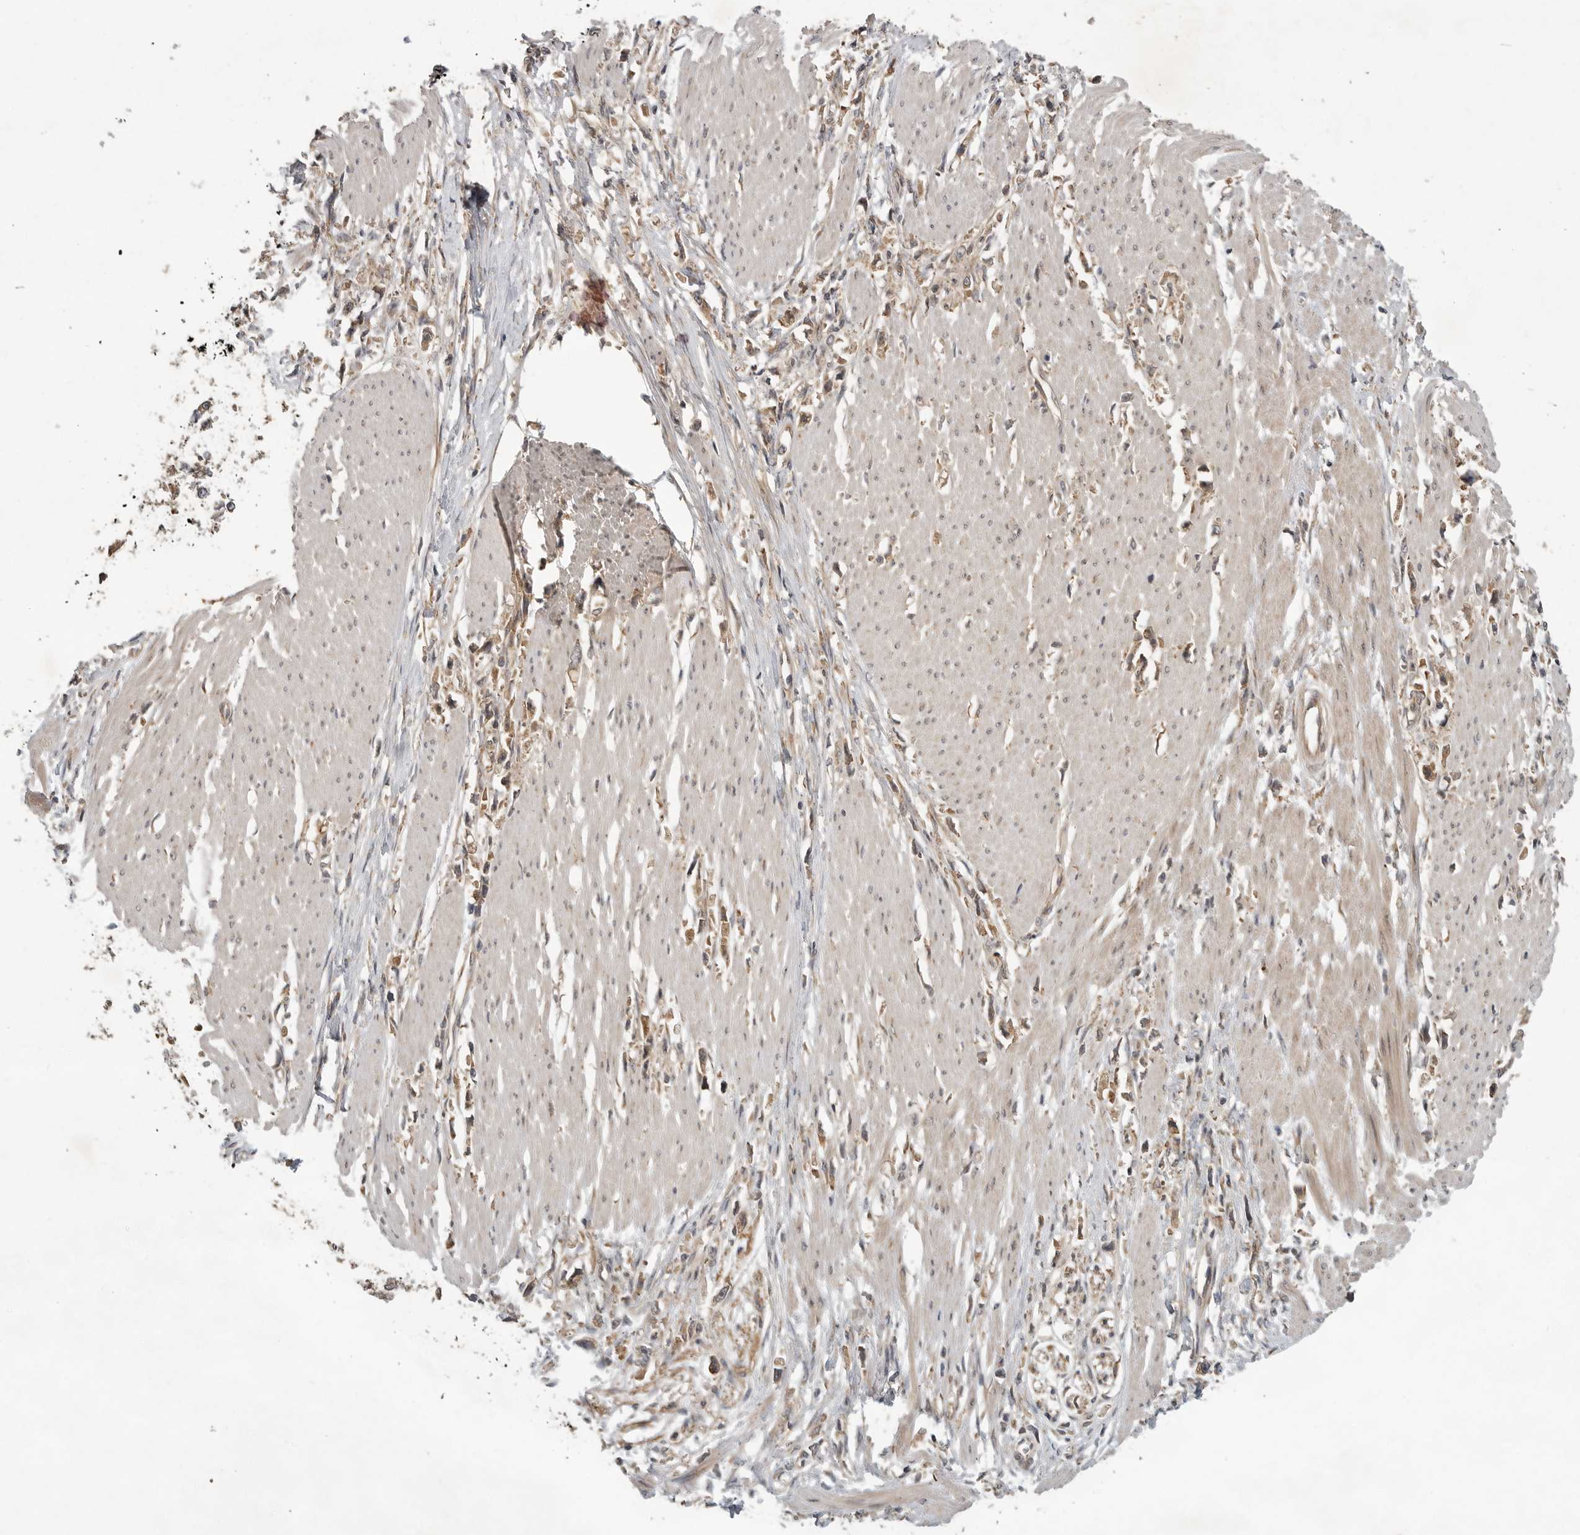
{"staining": {"intensity": "moderate", "quantity": ">75%", "location": "cytoplasmic/membranous"}, "tissue": "stomach cancer", "cell_type": "Tumor cells", "image_type": "cancer", "snomed": [{"axis": "morphology", "description": "Adenocarcinoma, NOS"}, {"axis": "topography", "description": "Stomach"}], "caption": "A brown stain highlights moderate cytoplasmic/membranous staining of a protein in adenocarcinoma (stomach) tumor cells.", "gene": "OSBPL9", "patient": {"sex": "female", "age": 59}}